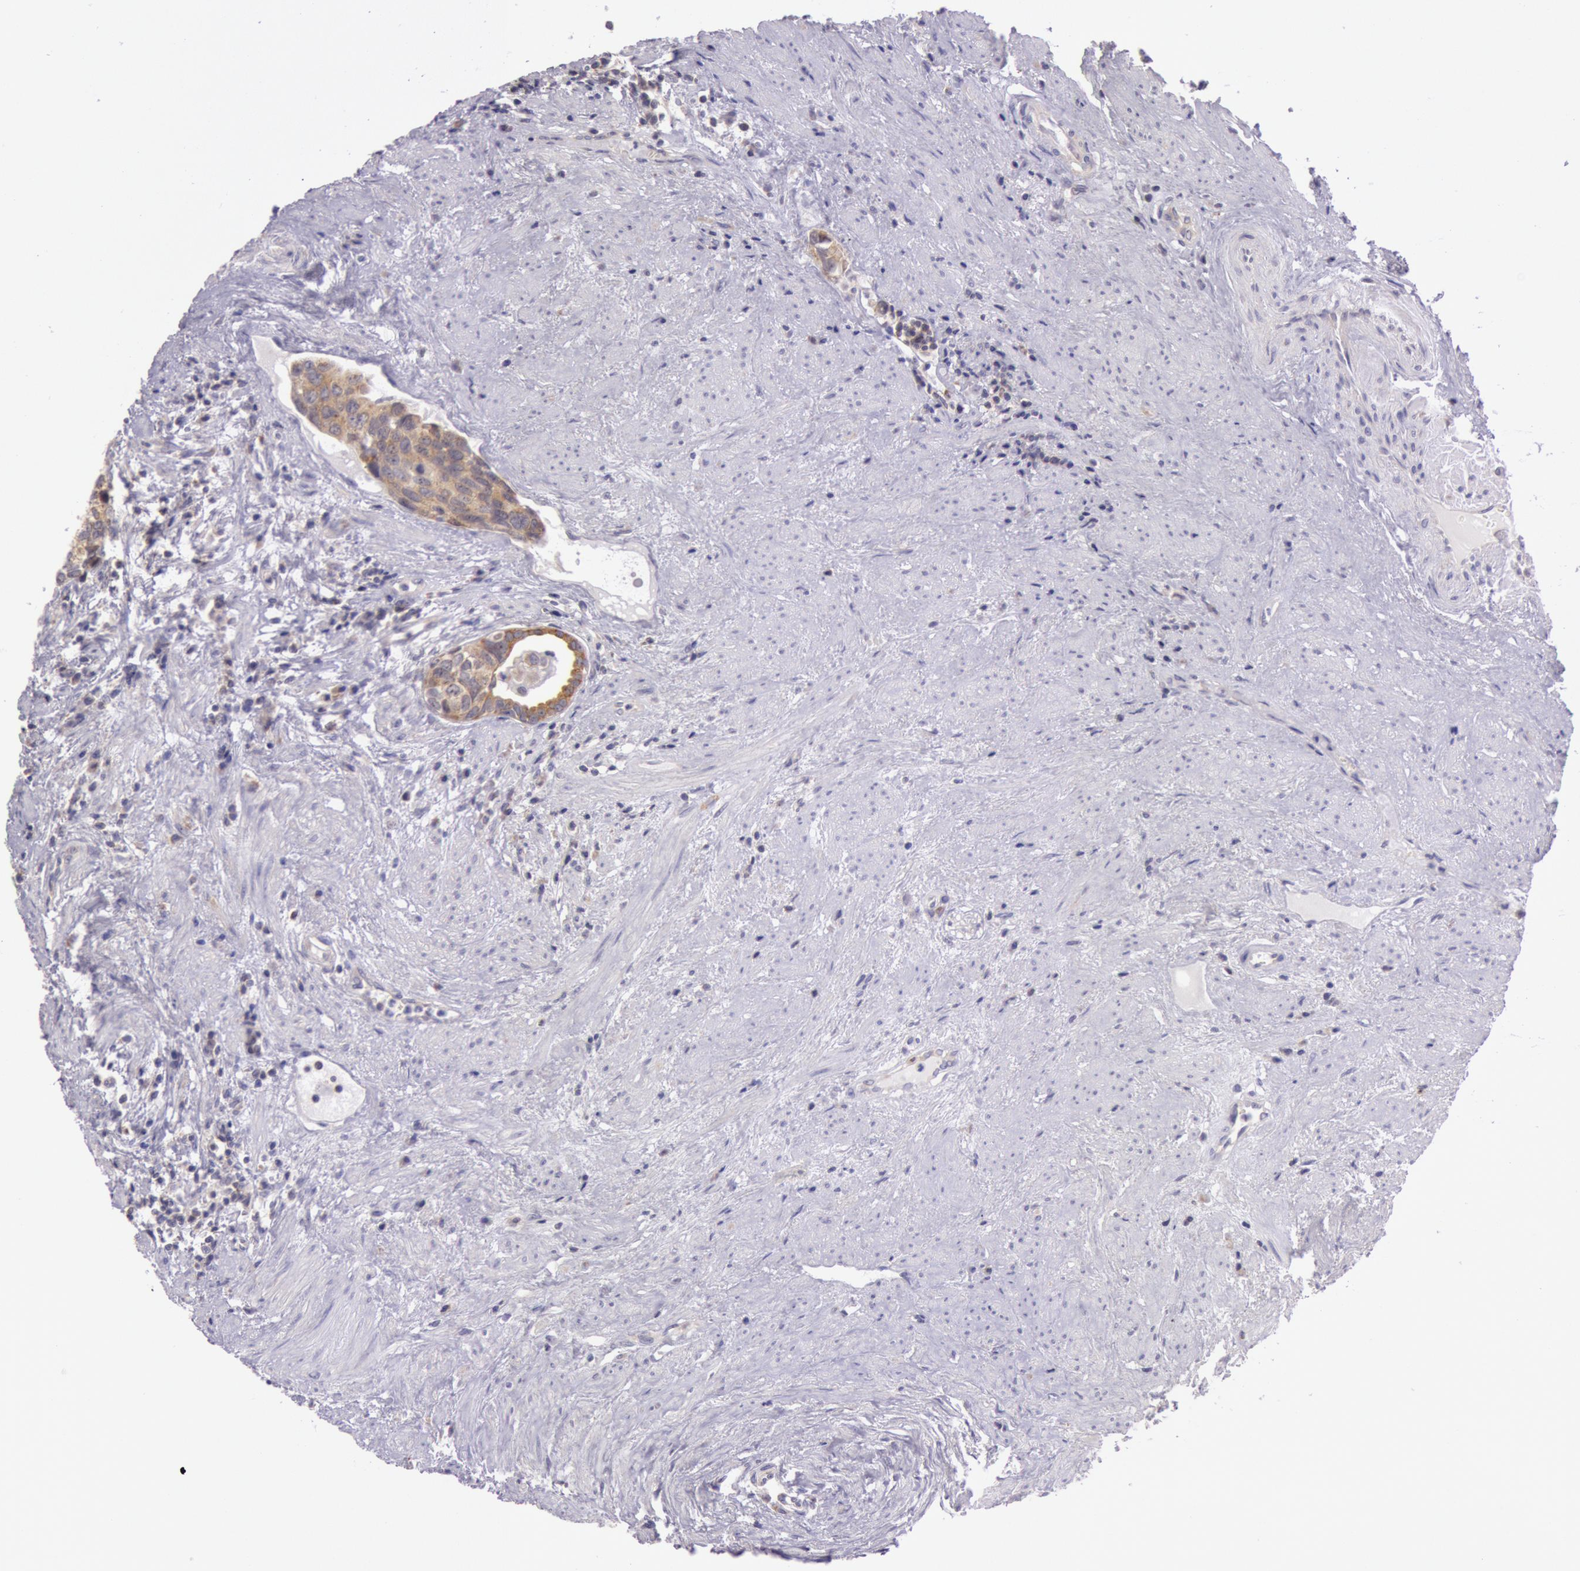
{"staining": {"intensity": "moderate", "quantity": ">75%", "location": "cytoplasmic/membranous,nuclear"}, "tissue": "urothelial cancer", "cell_type": "Tumor cells", "image_type": "cancer", "snomed": [{"axis": "morphology", "description": "Urothelial carcinoma, High grade"}, {"axis": "topography", "description": "Urinary bladder"}], "caption": "Immunohistochemical staining of human urothelial cancer reveals medium levels of moderate cytoplasmic/membranous and nuclear protein positivity in approximately >75% of tumor cells. (IHC, brightfield microscopy, high magnification).", "gene": "CDK16", "patient": {"sex": "male", "age": 81}}